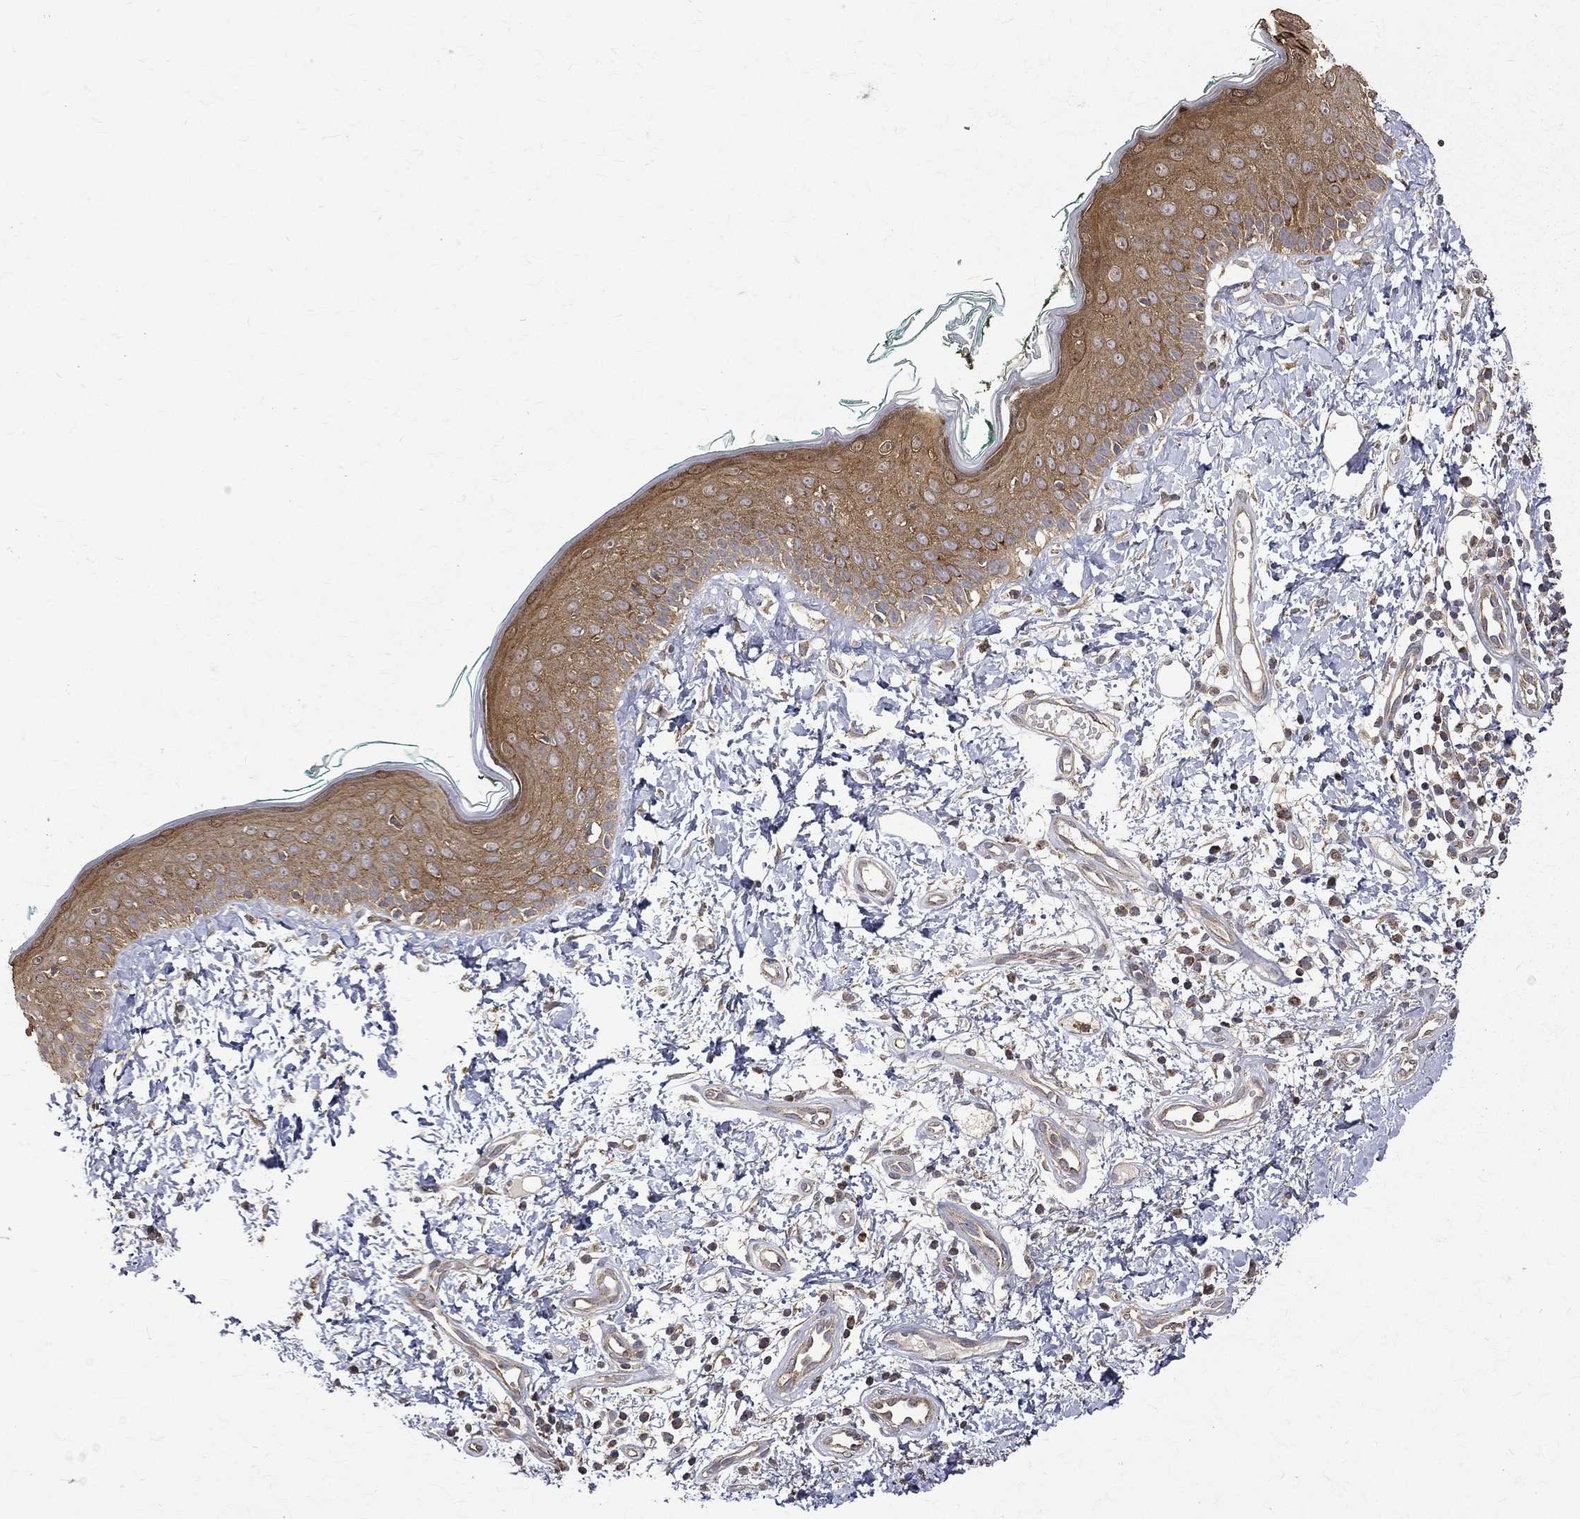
{"staining": {"intensity": "moderate", "quantity": ">75%", "location": "cytoplasmic/membranous"}, "tissue": "skin", "cell_type": "Fibroblasts", "image_type": "normal", "snomed": [{"axis": "morphology", "description": "Normal tissue, NOS"}, {"axis": "morphology", "description": "Basal cell carcinoma"}, {"axis": "topography", "description": "Skin"}], "caption": "Immunohistochemistry (IHC) photomicrograph of unremarkable skin stained for a protein (brown), which shows medium levels of moderate cytoplasmic/membranous expression in approximately >75% of fibroblasts.", "gene": "RPGR", "patient": {"sex": "male", "age": 33}}